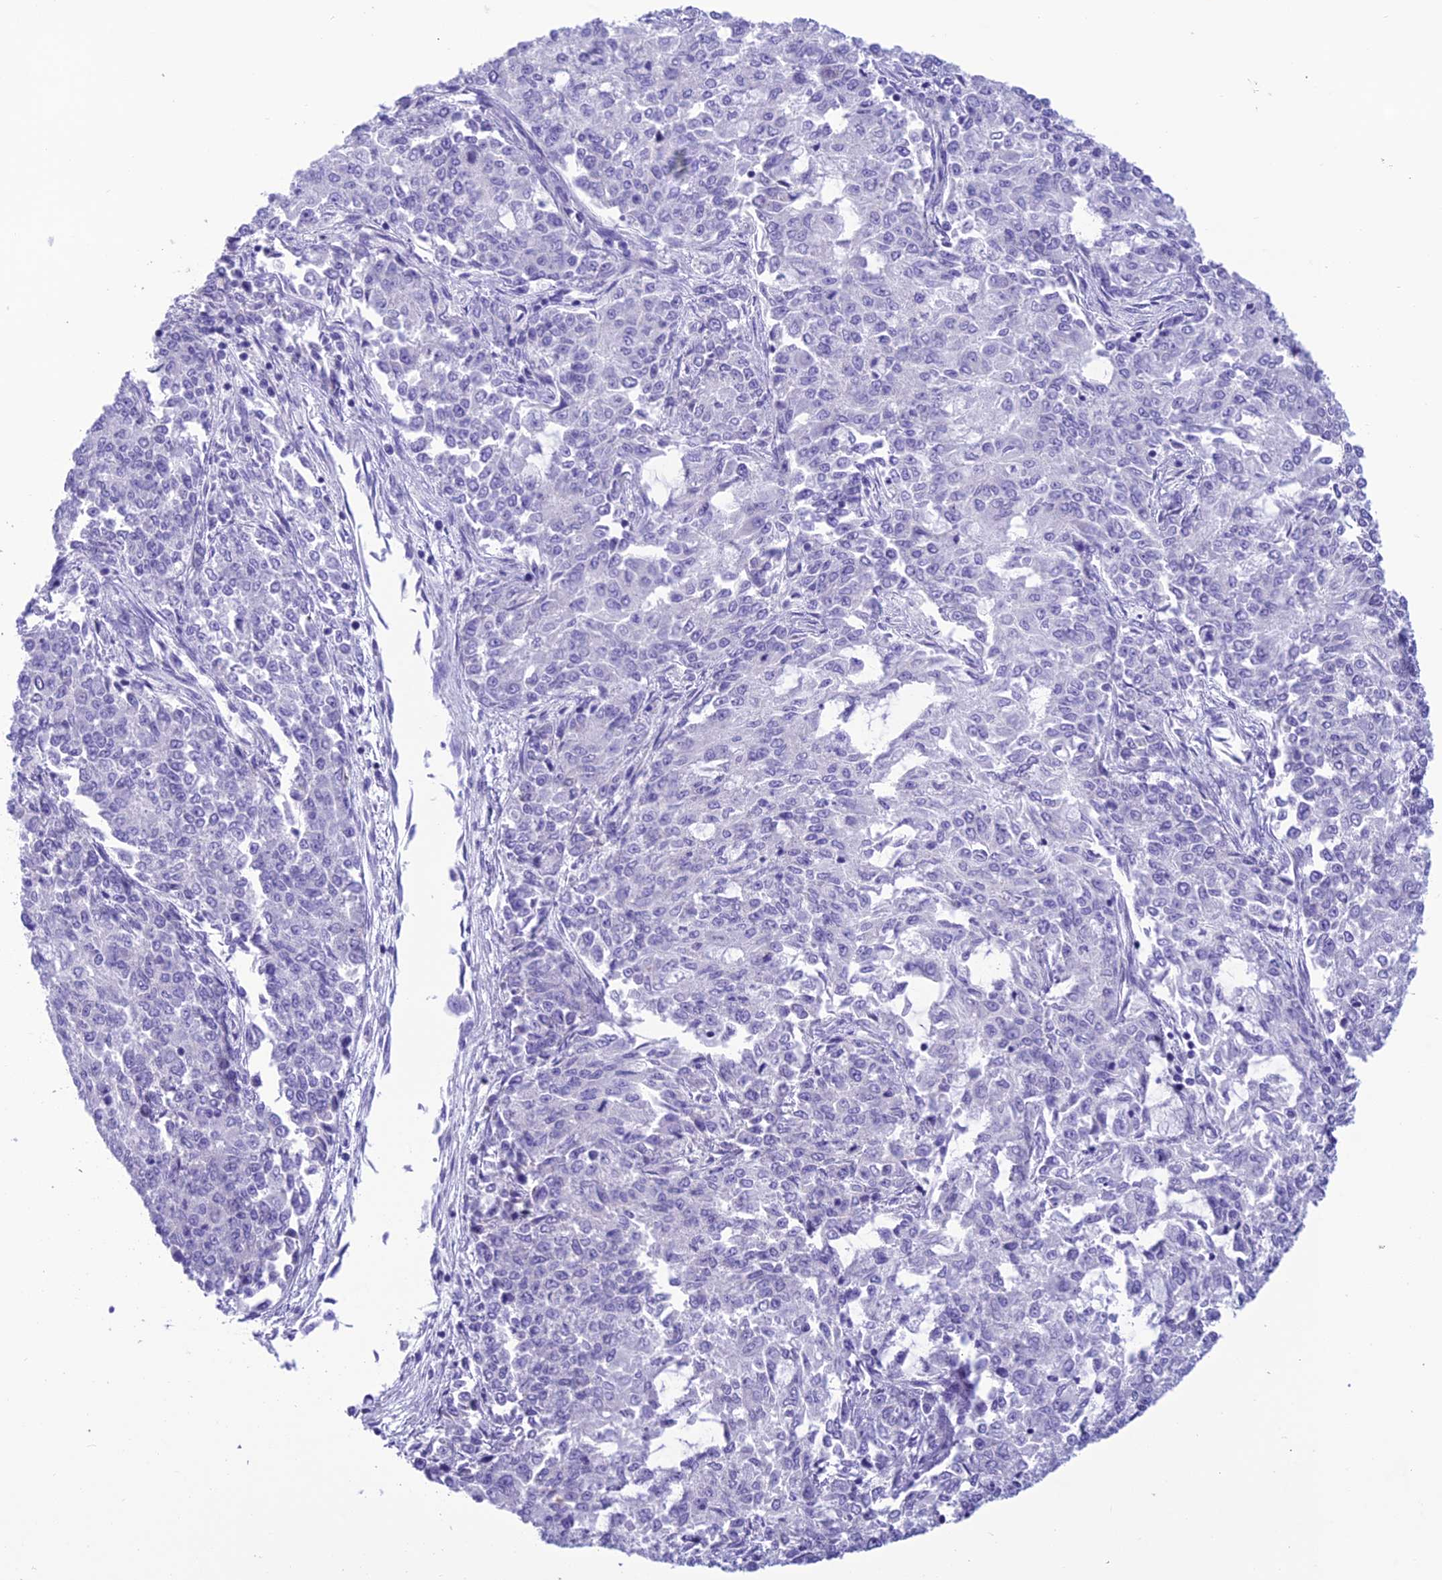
{"staining": {"intensity": "negative", "quantity": "none", "location": "none"}, "tissue": "endometrial cancer", "cell_type": "Tumor cells", "image_type": "cancer", "snomed": [{"axis": "morphology", "description": "Adenocarcinoma, NOS"}, {"axis": "topography", "description": "Endometrium"}], "caption": "Endometrial cancer (adenocarcinoma) stained for a protein using immunohistochemistry demonstrates no positivity tumor cells.", "gene": "TRAM1L1", "patient": {"sex": "female", "age": 50}}